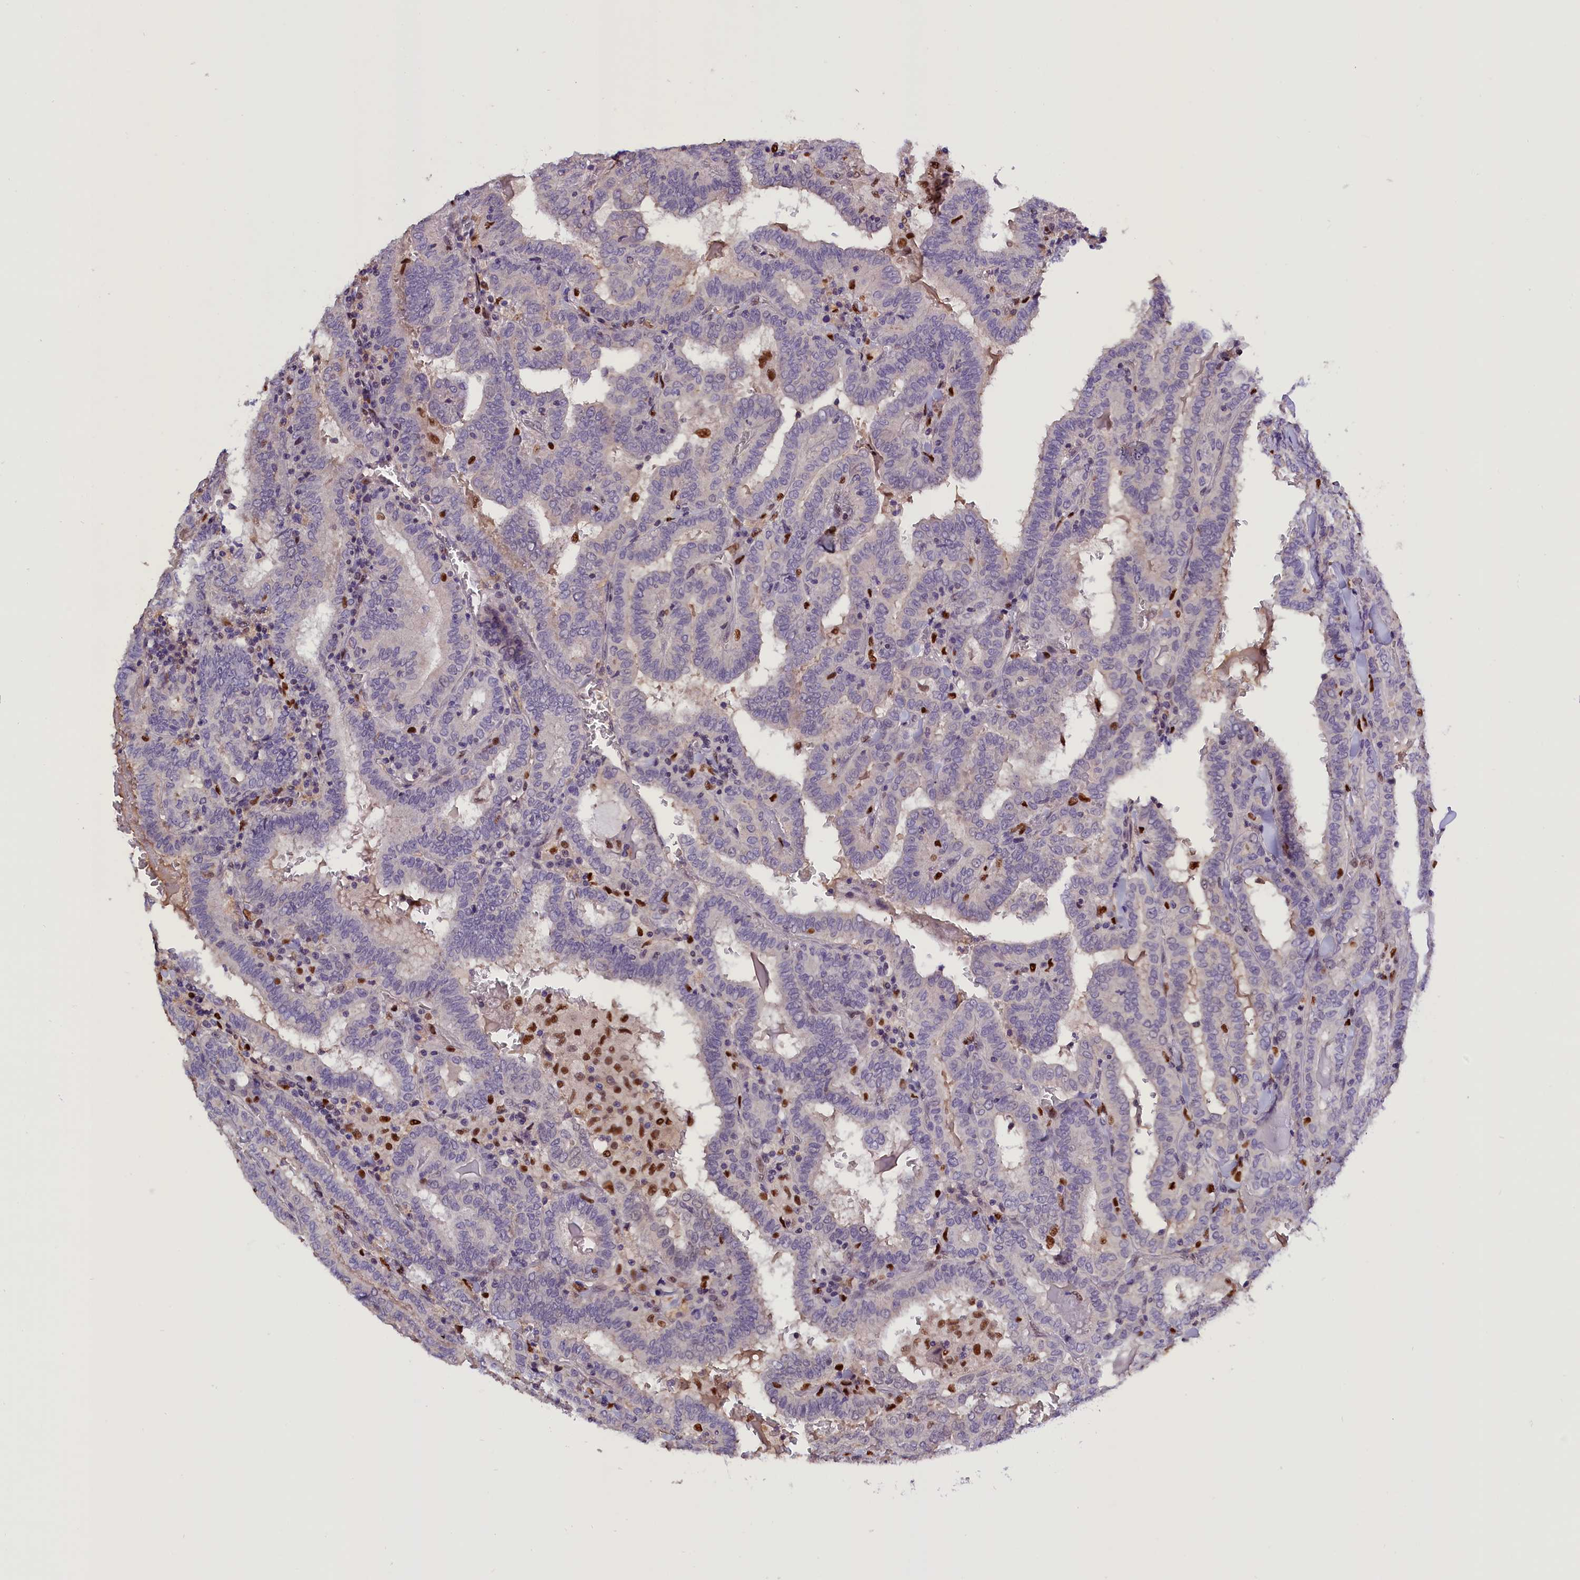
{"staining": {"intensity": "negative", "quantity": "none", "location": "none"}, "tissue": "thyroid cancer", "cell_type": "Tumor cells", "image_type": "cancer", "snomed": [{"axis": "morphology", "description": "Papillary adenocarcinoma, NOS"}, {"axis": "topography", "description": "Thyroid gland"}], "caption": "The histopathology image shows no staining of tumor cells in papillary adenocarcinoma (thyroid). (Immunohistochemistry, brightfield microscopy, high magnification).", "gene": "BTBD9", "patient": {"sex": "female", "age": 72}}